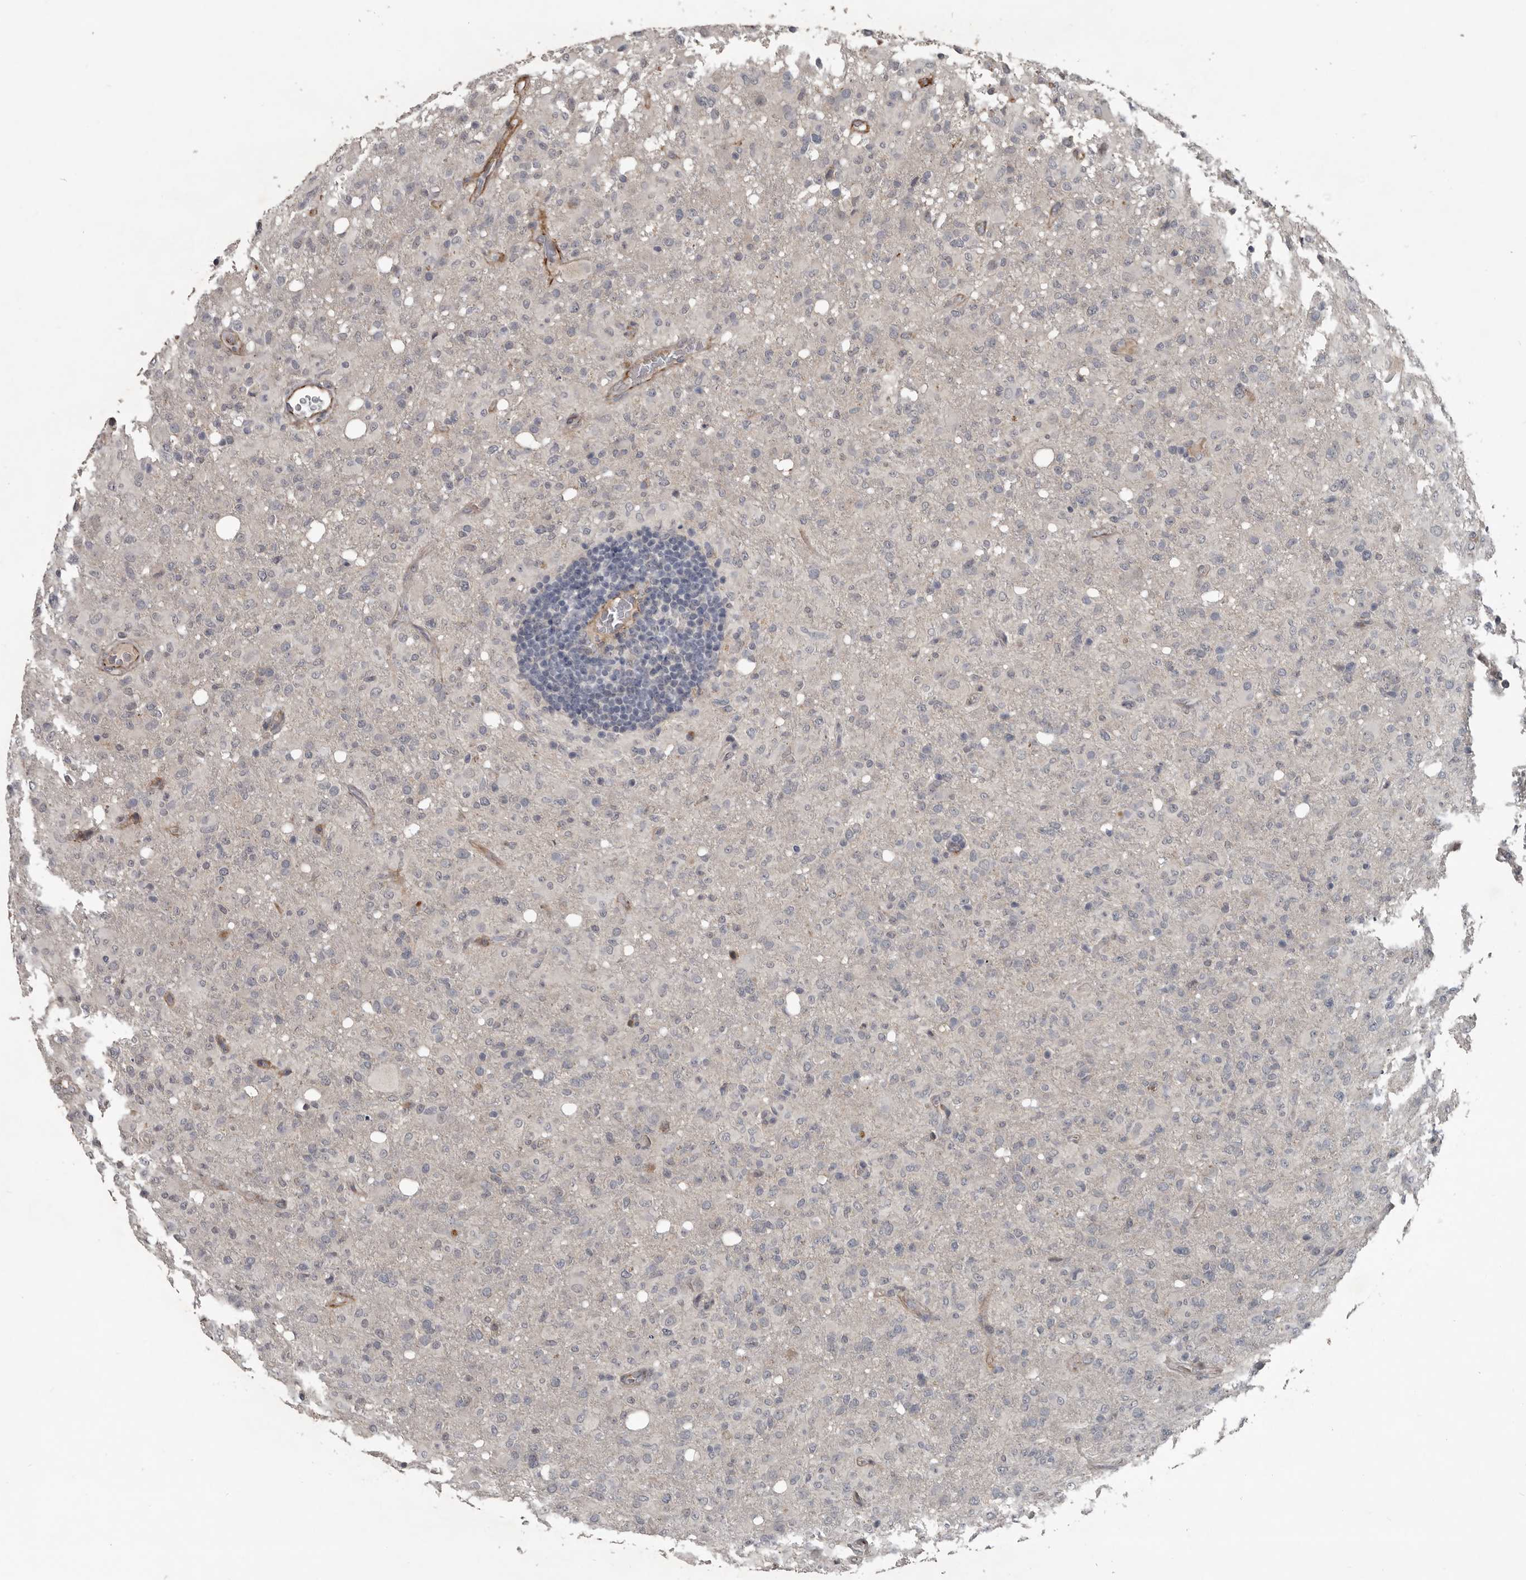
{"staining": {"intensity": "negative", "quantity": "none", "location": "none"}, "tissue": "glioma", "cell_type": "Tumor cells", "image_type": "cancer", "snomed": [{"axis": "morphology", "description": "Glioma, malignant, High grade"}, {"axis": "topography", "description": "Brain"}], "caption": "This is a micrograph of IHC staining of glioma, which shows no expression in tumor cells.", "gene": "C1orf216", "patient": {"sex": "female", "age": 57}}